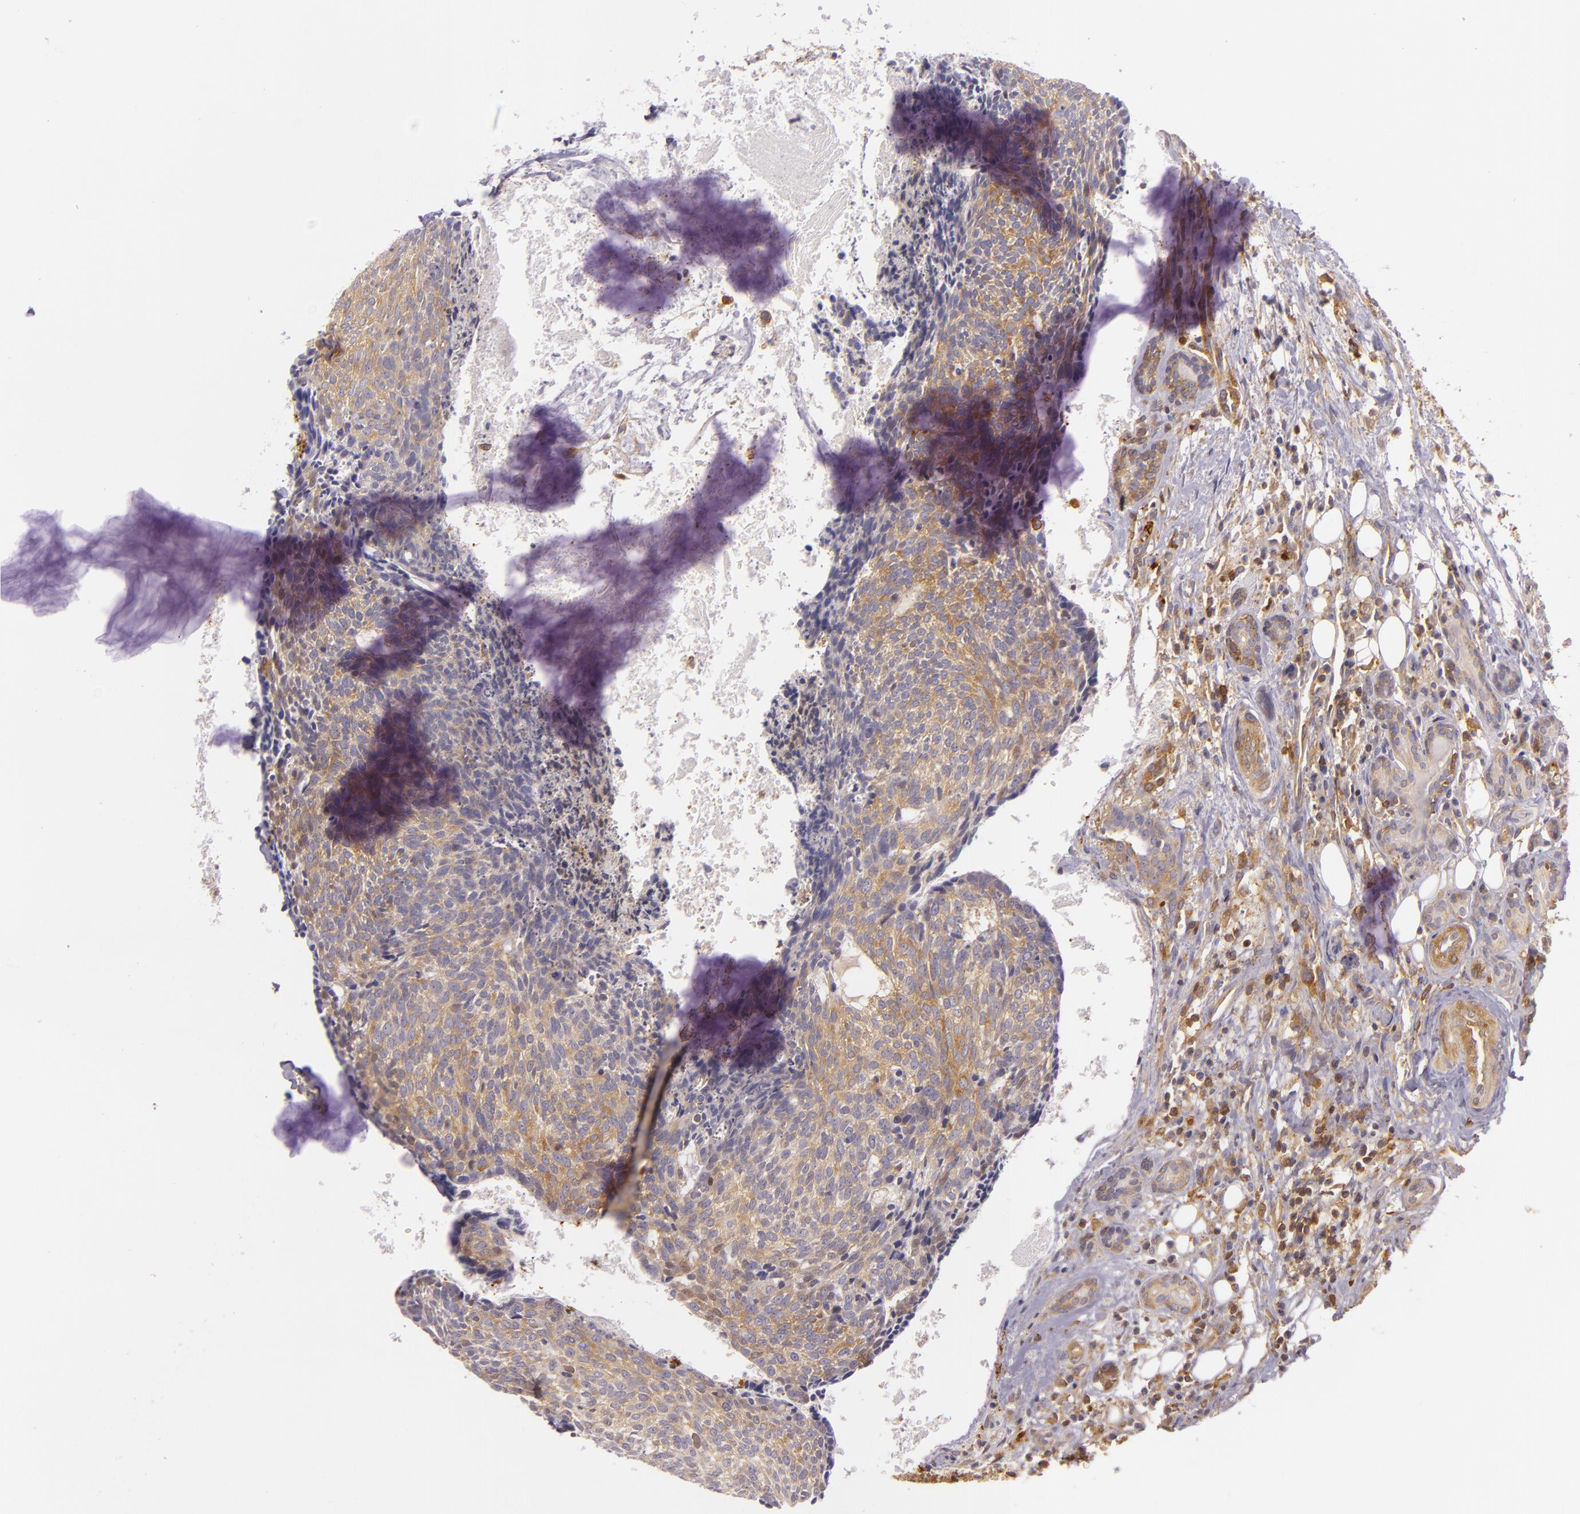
{"staining": {"intensity": "moderate", "quantity": ">75%", "location": "cytoplasmic/membranous"}, "tissue": "head and neck cancer", "cell_type": "Tumor cells", "image_type": "cancer", "snomed": [{"axis": "morphology", "description": "Squamous cell carcinoma, NOS"}, {"axis": "topography", "description": "Salivary gland"}, {"axis": "topography", "description": "Head-Neck"}], "caption": "A histopathology image showing moderate cytoplasmic/membranous expression in about >75% of tumor cells in head and neck cancer, as visualized by brown immunohistochemical staining.", "gene": "TLN1", "patient": {"sex": "male", "age": 70}}